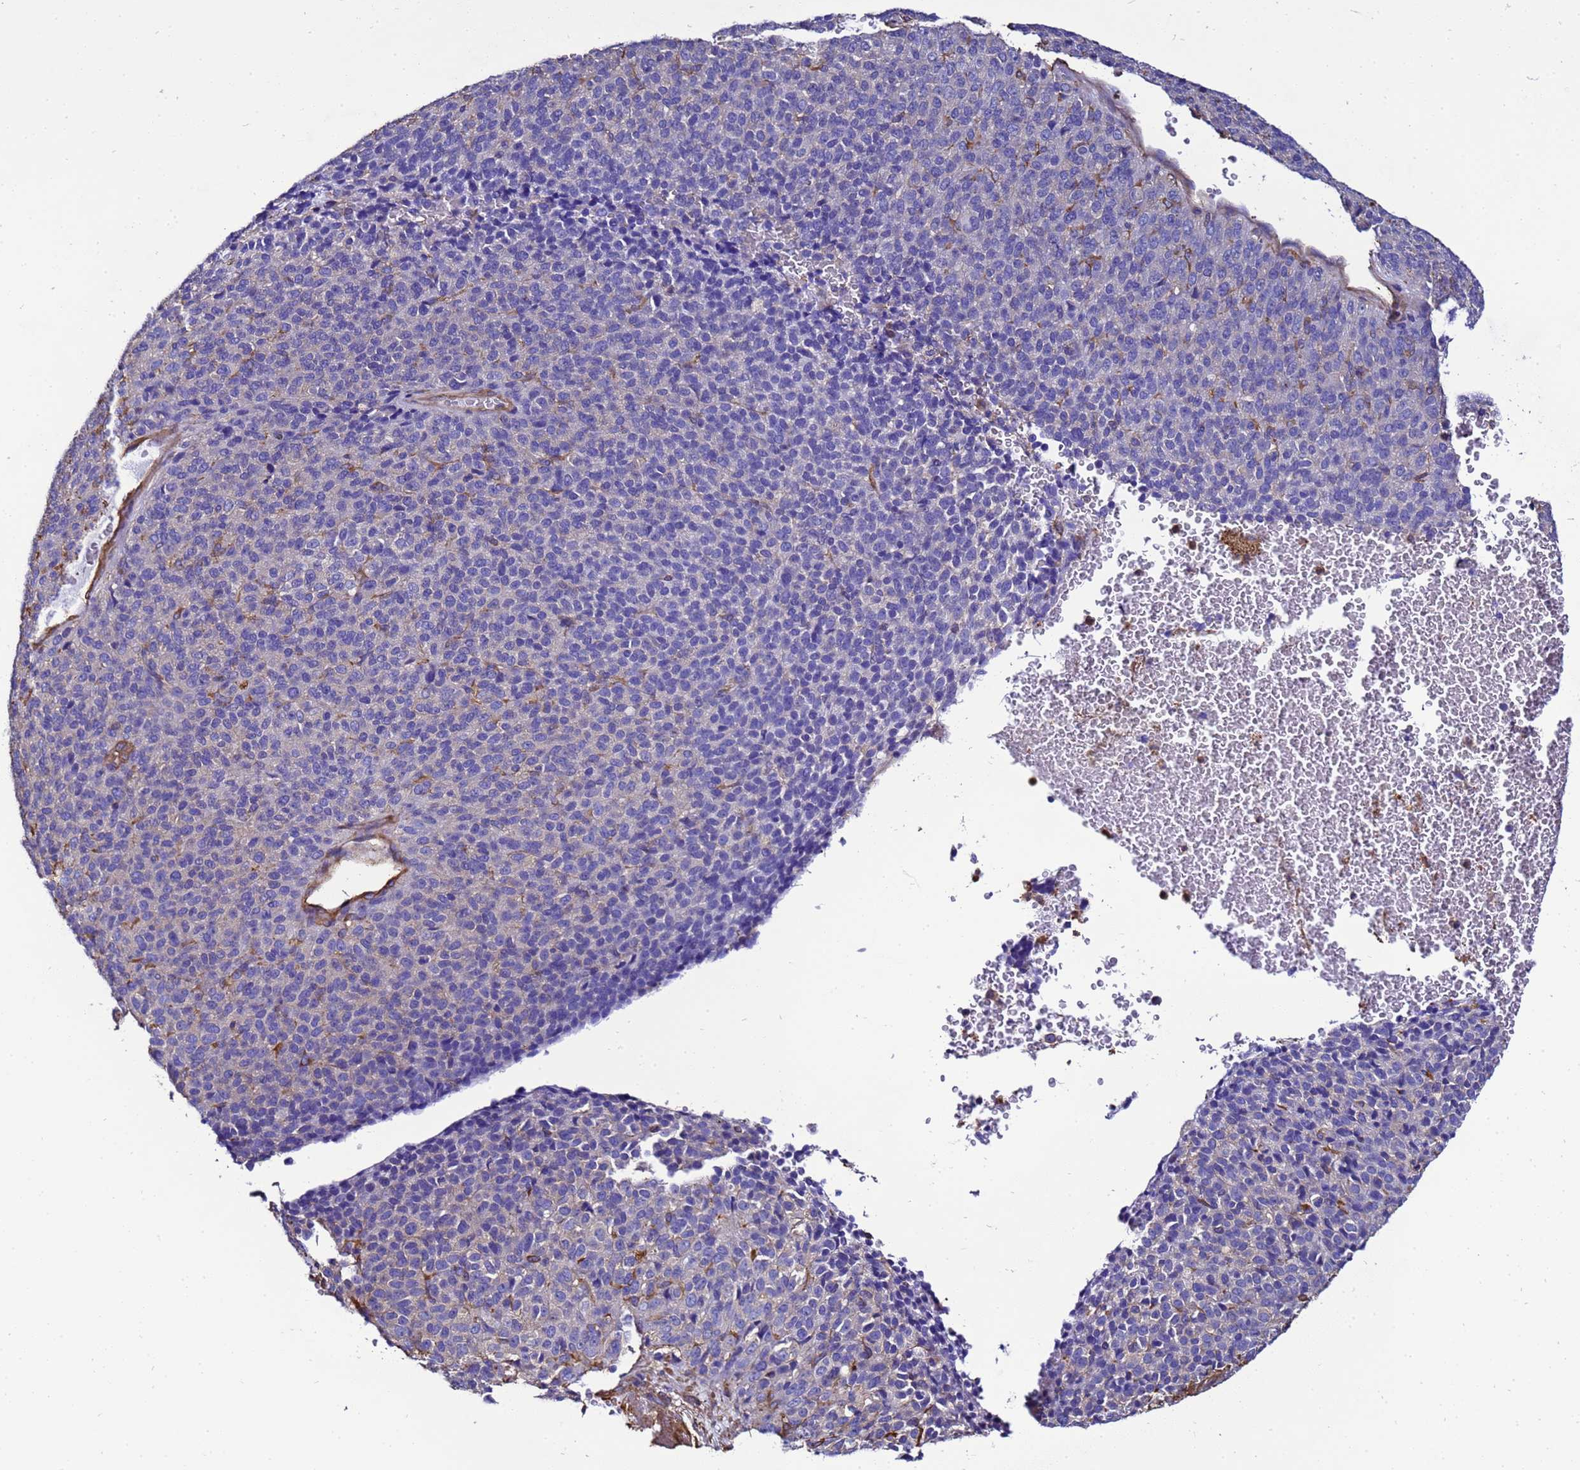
{"staining": {"intensity": "negative", "quantity": "none", "location": "none"}, "tissue": "melanoma", "cell_type": "Tumor cells", "image_type": "cancer", "snomed": [{"axis": "morphology", "description": "Malignant melanoma, Metastatic site"}, {"axis": "topography", "description": "Brain"}], "caption": "High power microscopy histopathology image of an immunohistochemistry (IHC) photomicrograph of malignant melanoma (metastatic site), revealing no significant positivity in tumor cells. (Brightfield microscopy of DAB immunohistochemistry (IHC) at high magnification).", "gene": "MYL12A", "patient": {"sex": "female", "age": 56}}